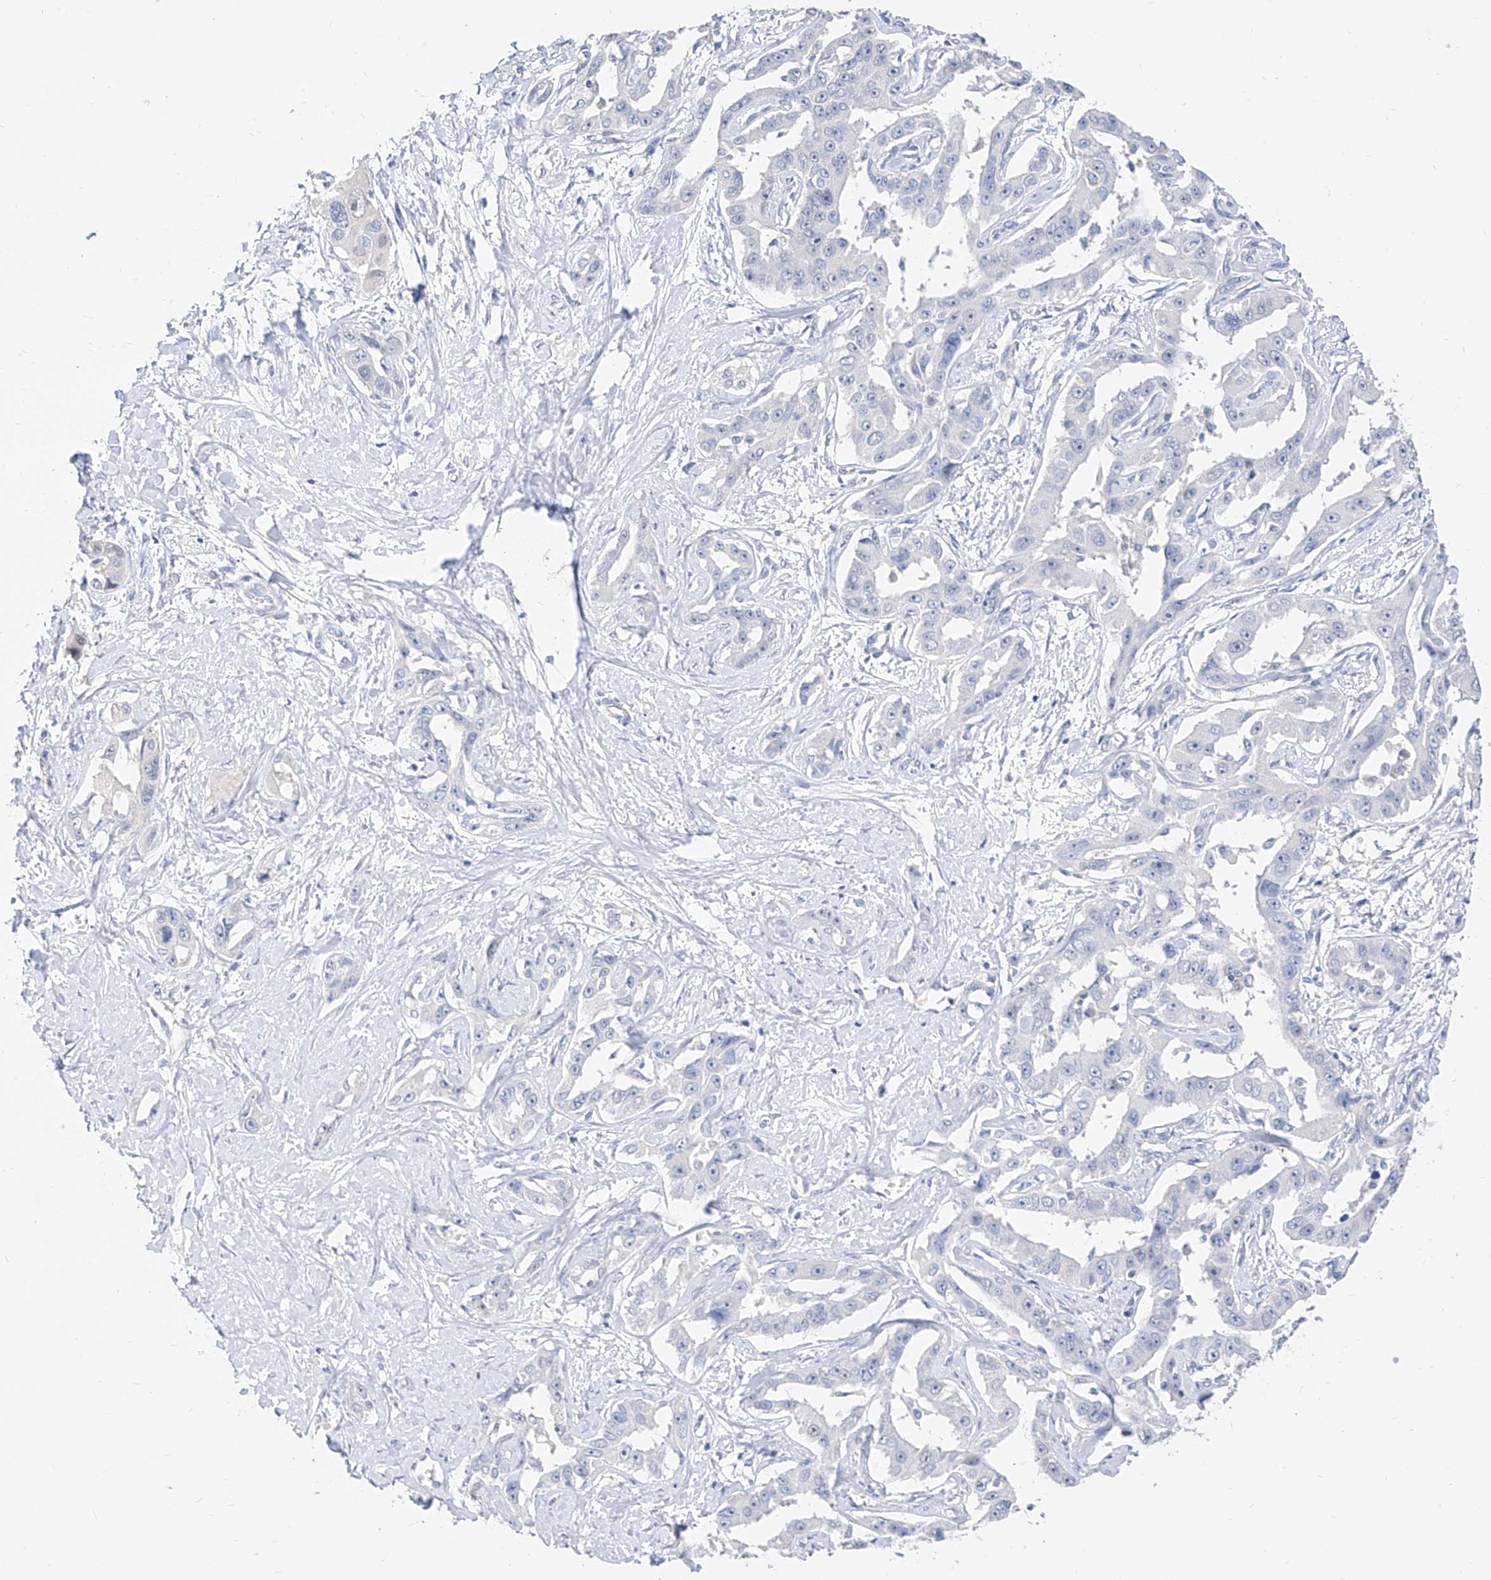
{"staining": {"intensity": "negative", "quantity": "none", "location": "none"}, "tissue": "liver cancer", "cell_type": "Tumor cells", "image_type": "cancer", "snomed": [{"axis": "morphology", "description": "Cholangiocarcinoma"}, {"axis": "topography", "description": "Liver"}], "caption": "High power microscopy photomicrograph of an immunohistochemistry (IHC) photomicrograph of liver cancer (cholangiocarcinoma), revealing no significant positivity in tumor cells.", "gene": "ZZEF1", "patient": {"sex": "male", "age": 59}}